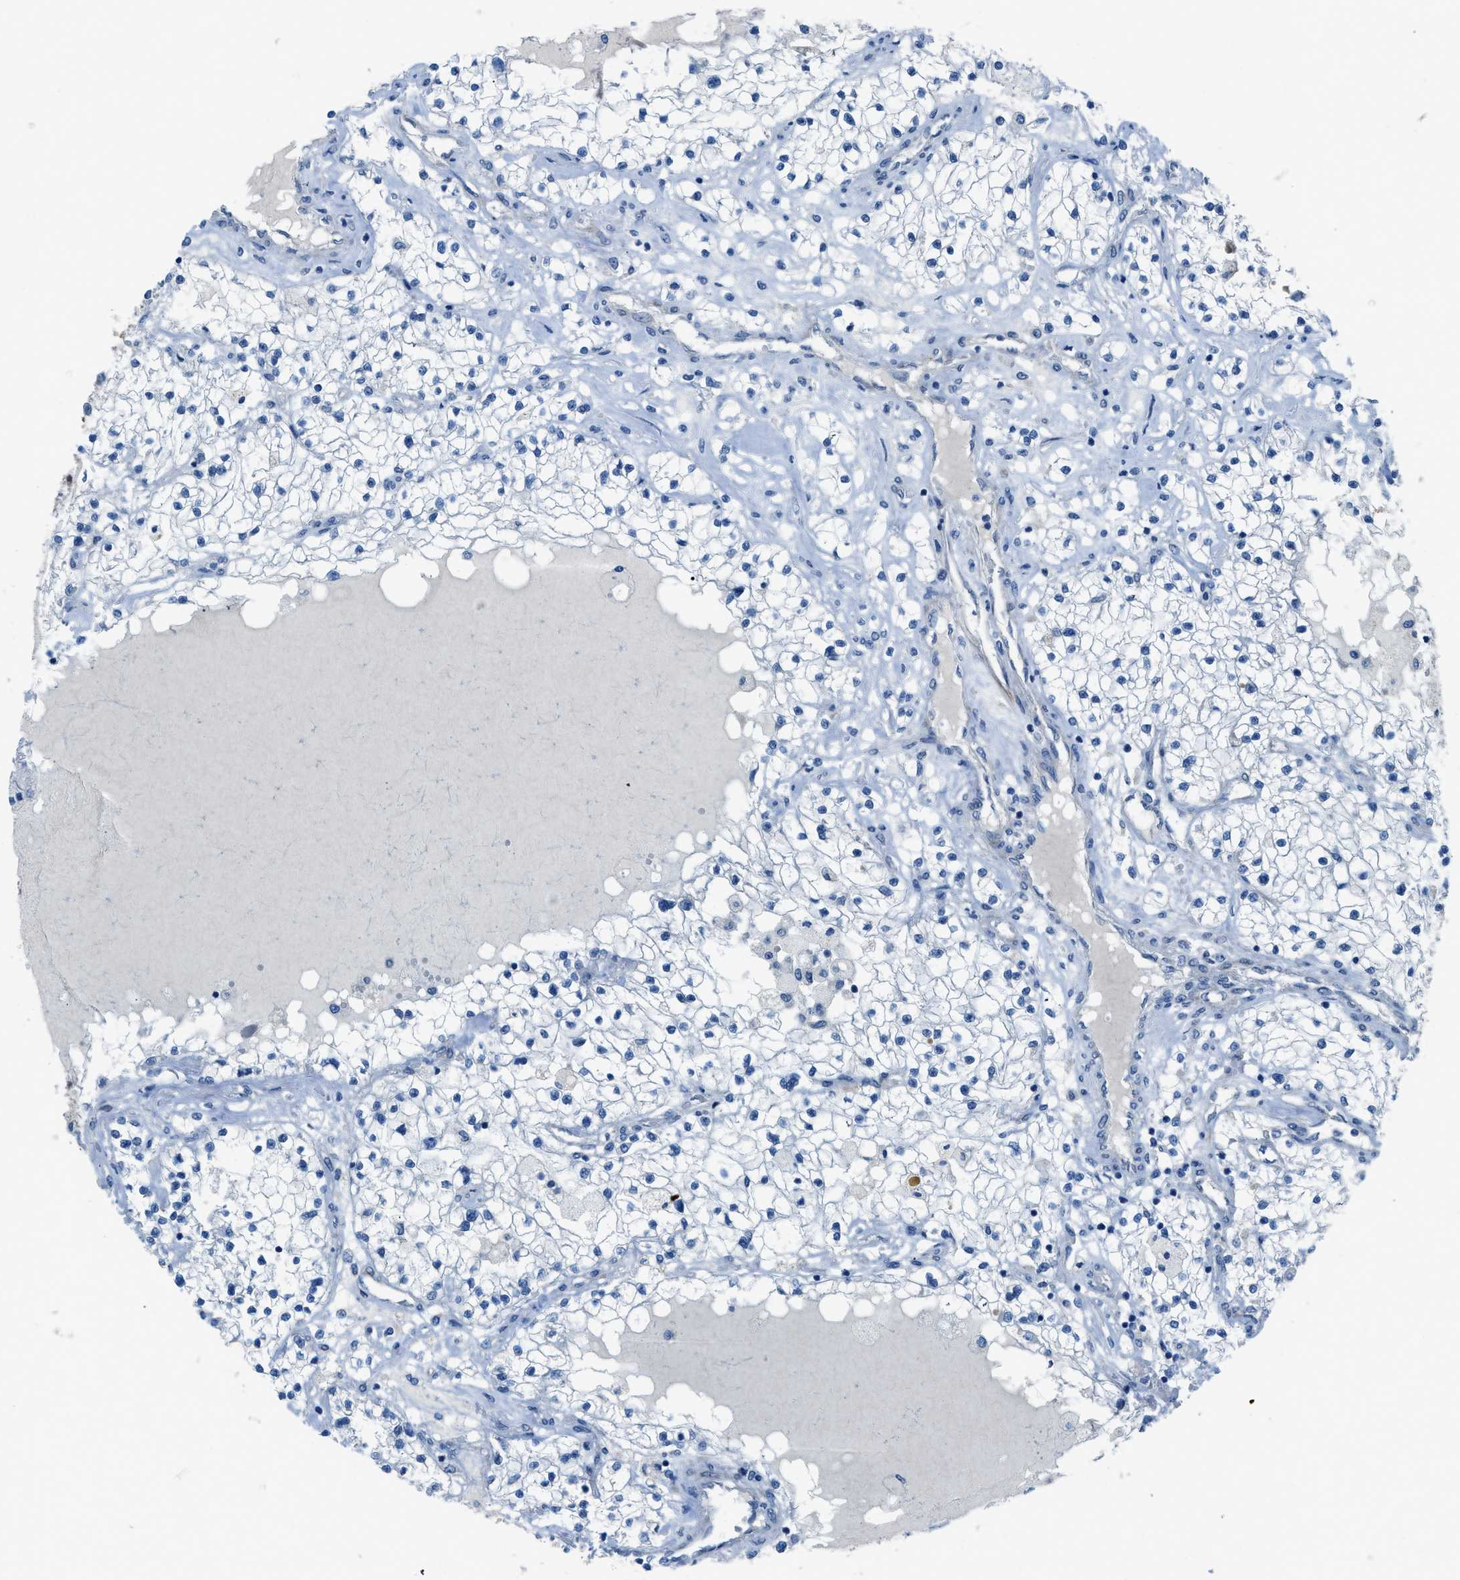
{"staining": {"intensity": "negative", "quantity": "none", "location": "none"}, "tissue": "renal cancer", "cell_type": "Tumor cells", "image_type": "cancer", "snomed": [{"axis": "morphology", "description": "Adenocarcinoma, NOS"}, {"axis": "topography", "description": "Kidney"}], "caption": "This is a image of immunohistochemistry (IHC) staining of renal adenocarcinoma, which shows no expression in tumor cells.", "gene": "PRKN", "patient": {"sex": "male", "age": 68}}